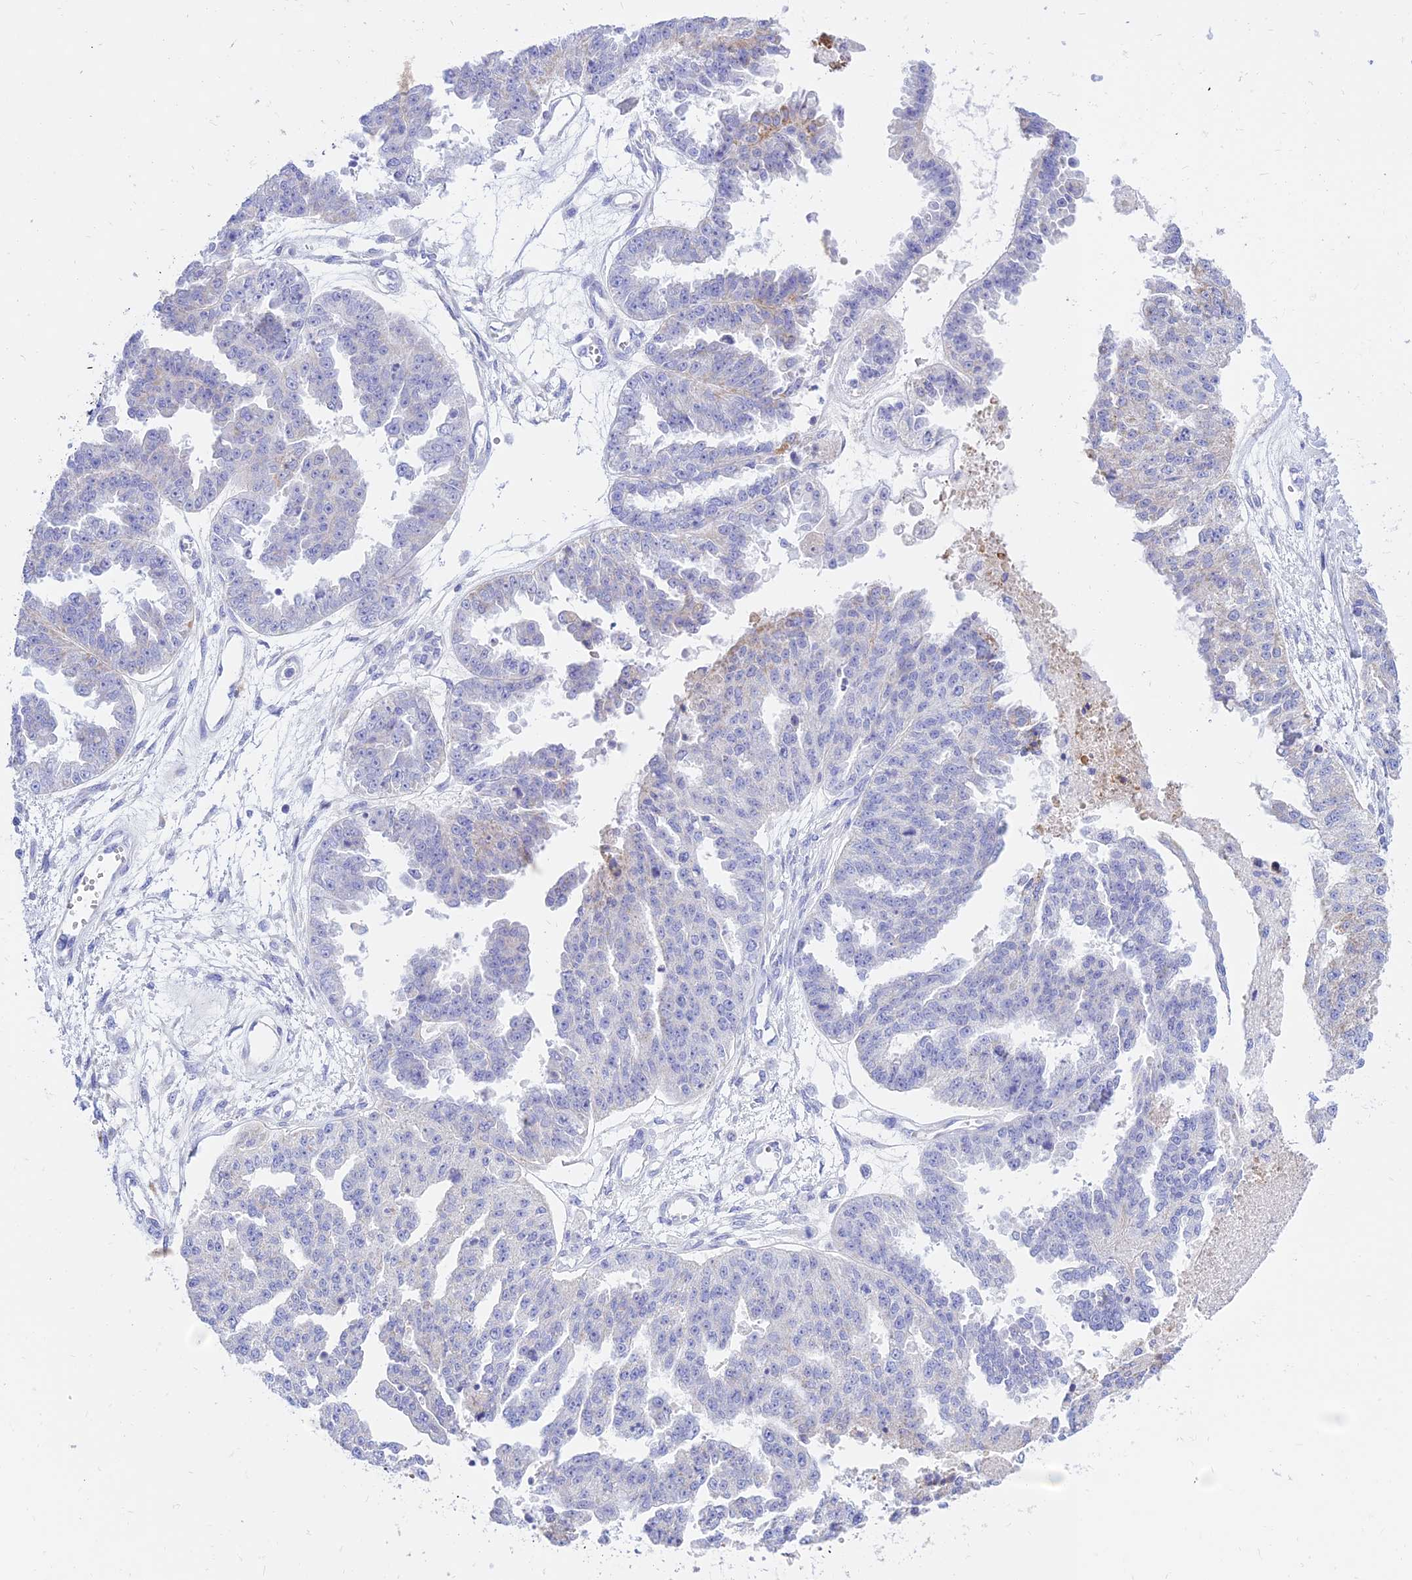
{"staining": {"intensity": "negative", "quantity": "none", "location": "none"}, "tissue": "ovarian cancer", "cell_type": "Tumor cells", "image_type": "cancer", "snomed": [{"axis": "morphology", "description": "Cystadenocarcinoma, serous, NOS"}, {"axis": "topography", "description": "Ovary"}], "caption": "DAB immunohistochemical staining of ovarian cancer displays no significant positivity in tumor cells.", "gene": "PKN3", "patient": {"sex": "female", "age": 58}}